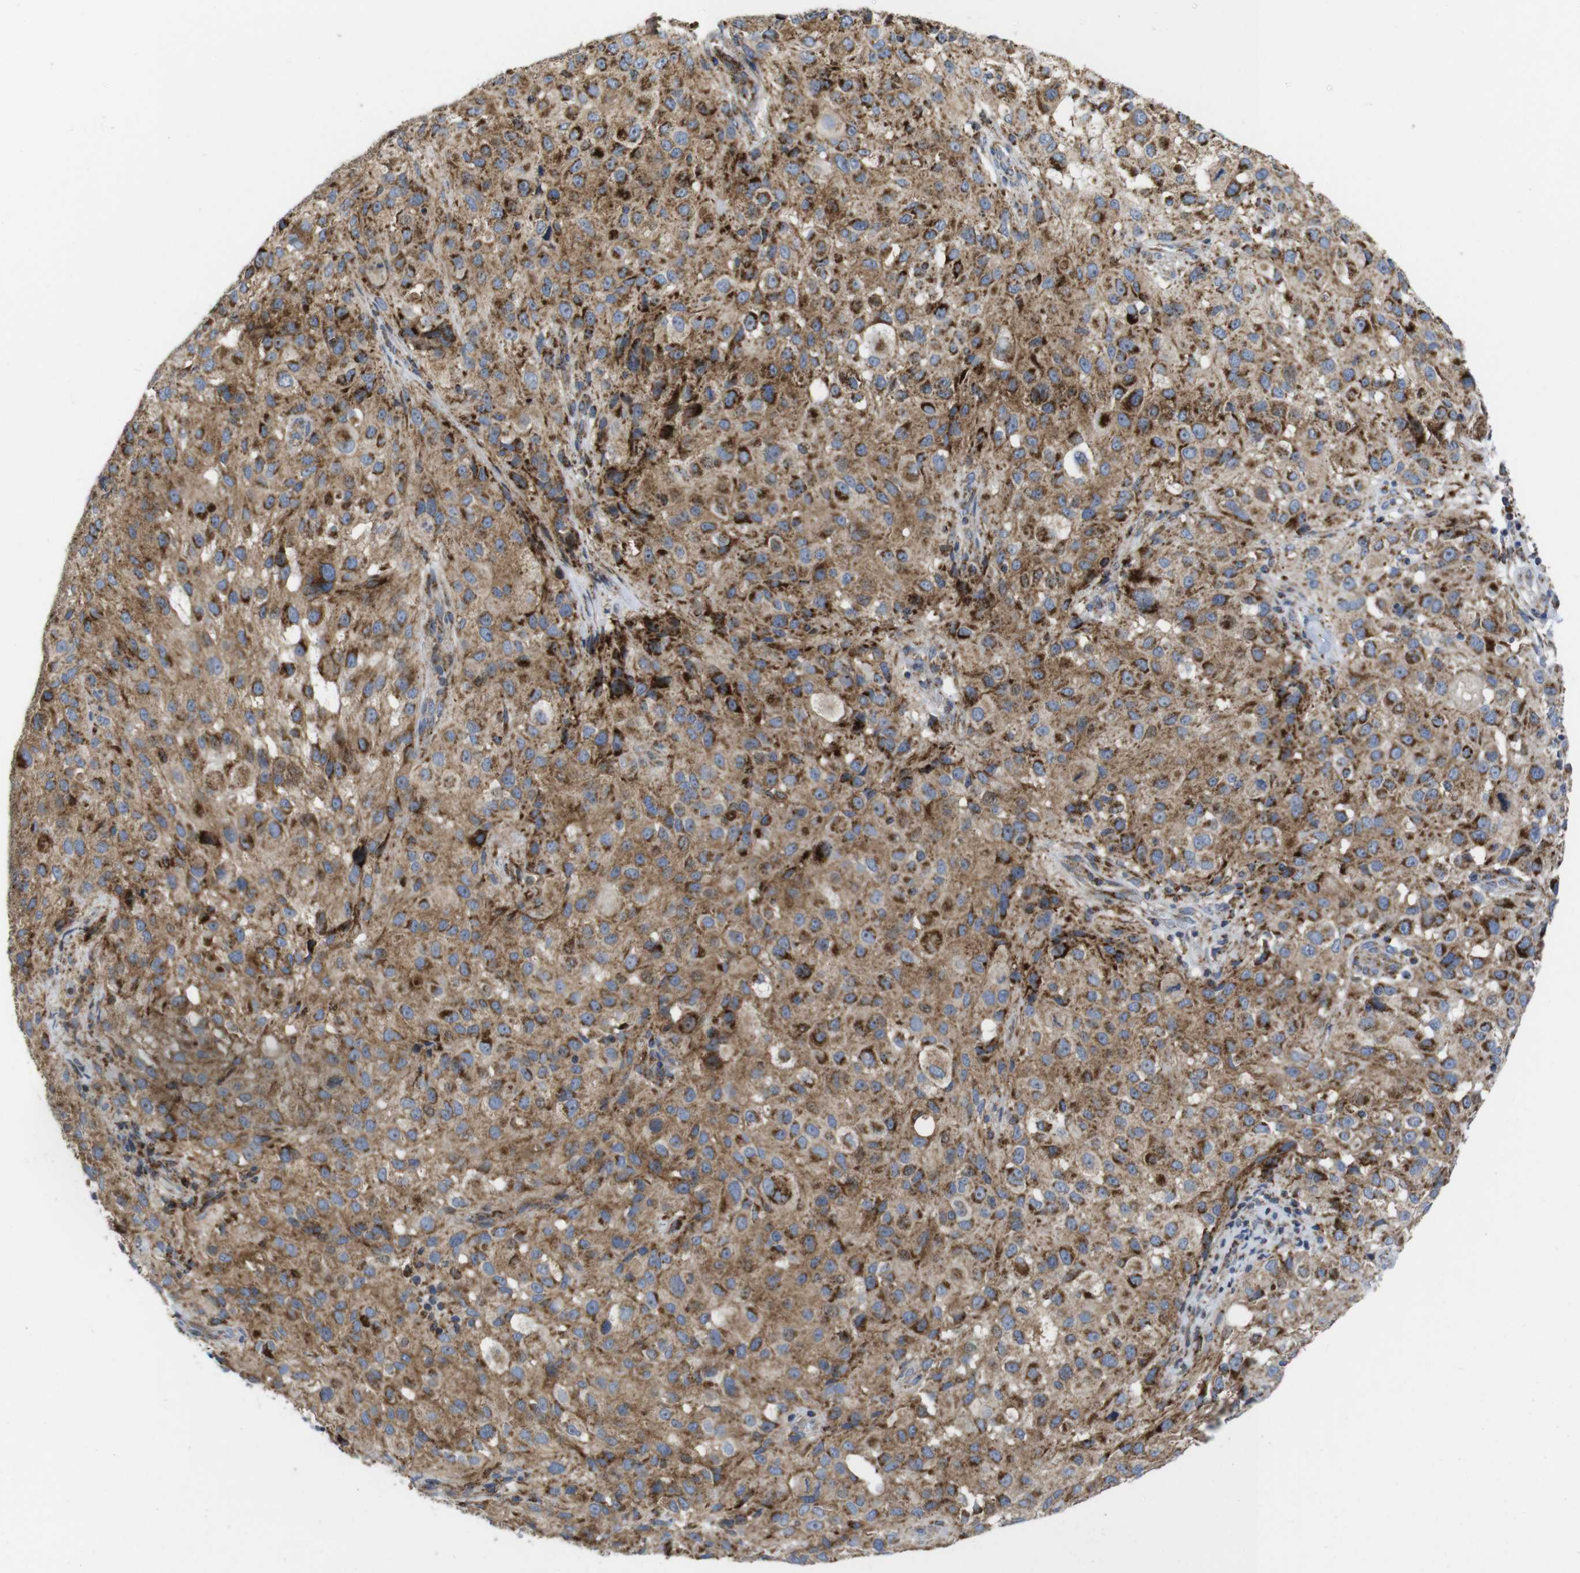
{"staining": {"intensity": "moderate", "quantity": ">75%", "location": "cytoplasmic/membranous"}, "tissue": "melanoma", "cell_type": "Tumor cells", "image_type": "cancer", "snomed": [{"axis": "morphology", "description": "Necrosis, NOS"}, {"axis": "morphology", "description": "Malignant melanoma, NOS"}, {"axis": "topography", "description": "Skin"}], "caption": "The micrograph displays staining of malignant melanoma, revealing moderate cytoplasmic/membranous protein expression (brown color) within tumor cells.", "gene": "TMEM192", "patient": {"sex": "female", "age": 87}}